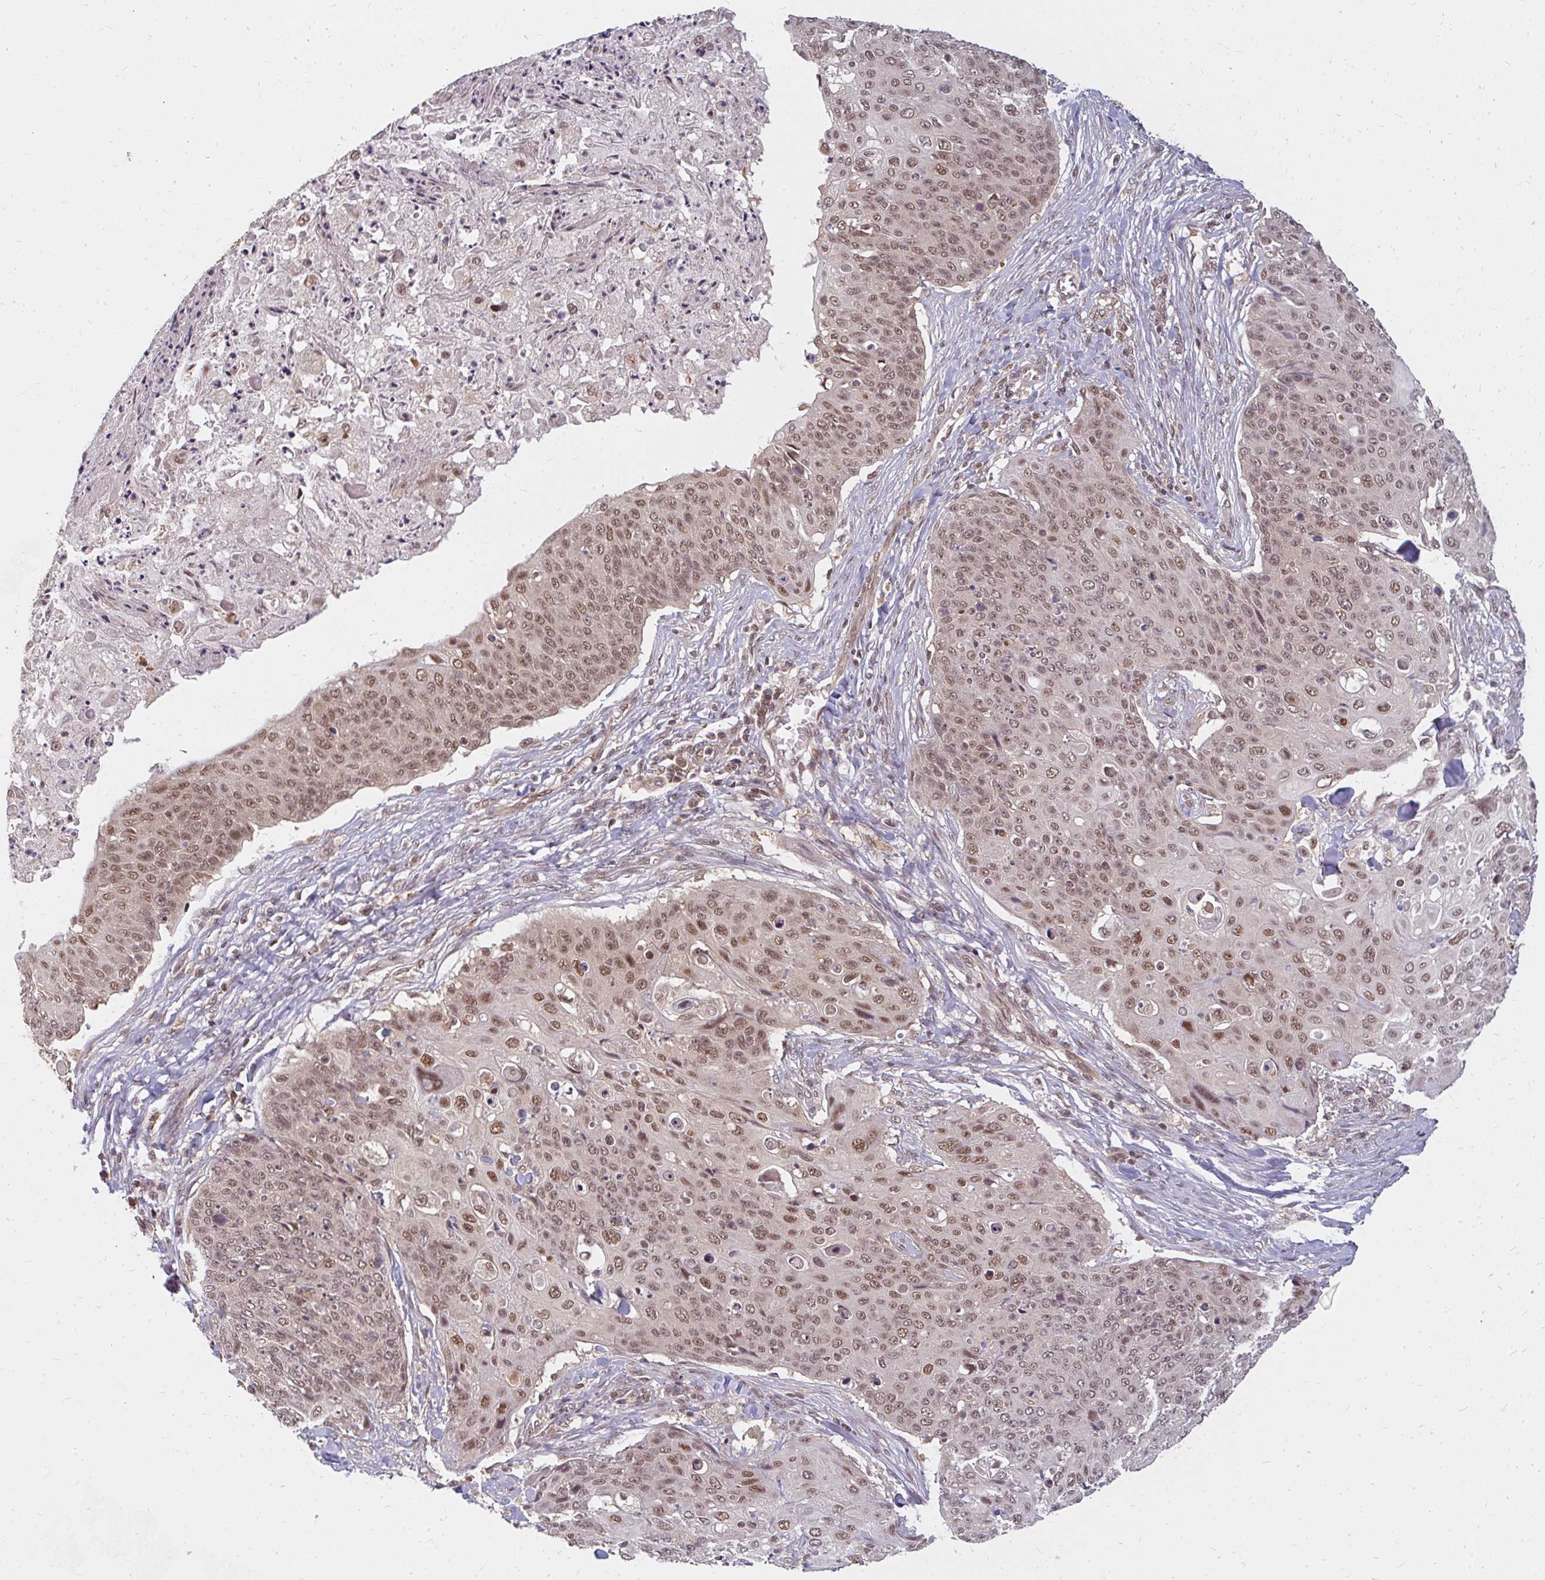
{"staining": {"intensity": "moderate", "quantity": ">75%", "location": "nuclear"}, "tissue": "skin cancer", "cell_type": "Tumor cells", "image_type": "cancer", "snomed": [{"axis": "morphology", "description": "Squamous cell carcinoma, NOS"}, {"axis": "topography", "description": "Skin"}, {"axis": "topography", "description": "Vulva"}], "caption": "High-power microscopy captured an immunohistochemistry (IHC) image of skin cancer, revealing moderate nuclear staining in approximately >75% of tumor cells.", "gene": "GTF3C6", "patient": {"sex": "female", "age": 85}}